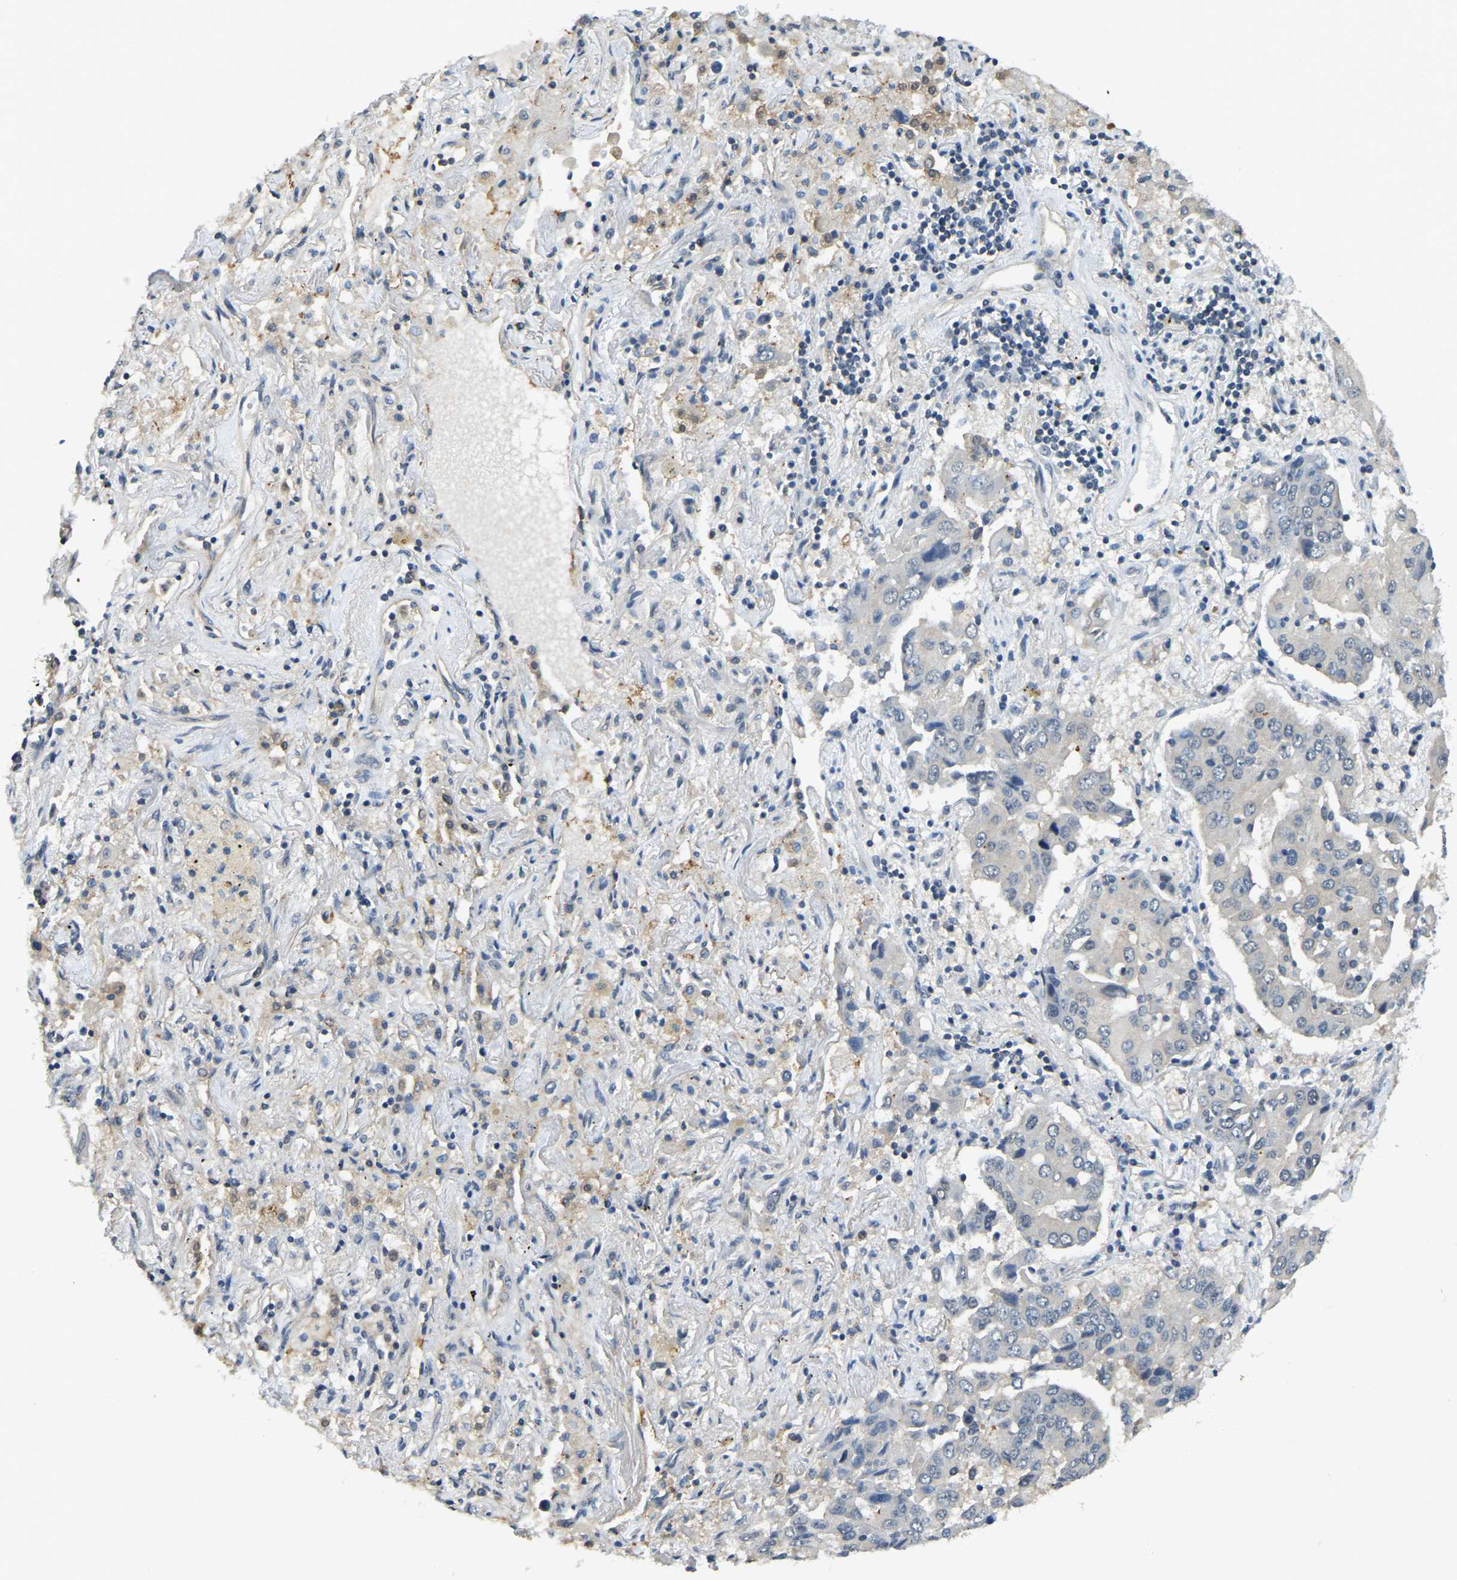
{"staining": {"intensity": "negative", "quantity": "none", "location": "none"}, "tissue": "lung cancer", "cell_type": "Tumor cells", "image_type": "cancer", "snomed": [{"axis": "morphology", "description": "Adenocarcinoma, NOS"}, {"axis": "topography", "description": "Lung"}], "caption": "Lung adenocarcinoma was stained to show a protein in brown. There is no significant positivity in tumor cells.", "gene": "AHNAK", "patient": {"sex": "female", "age": 65}}